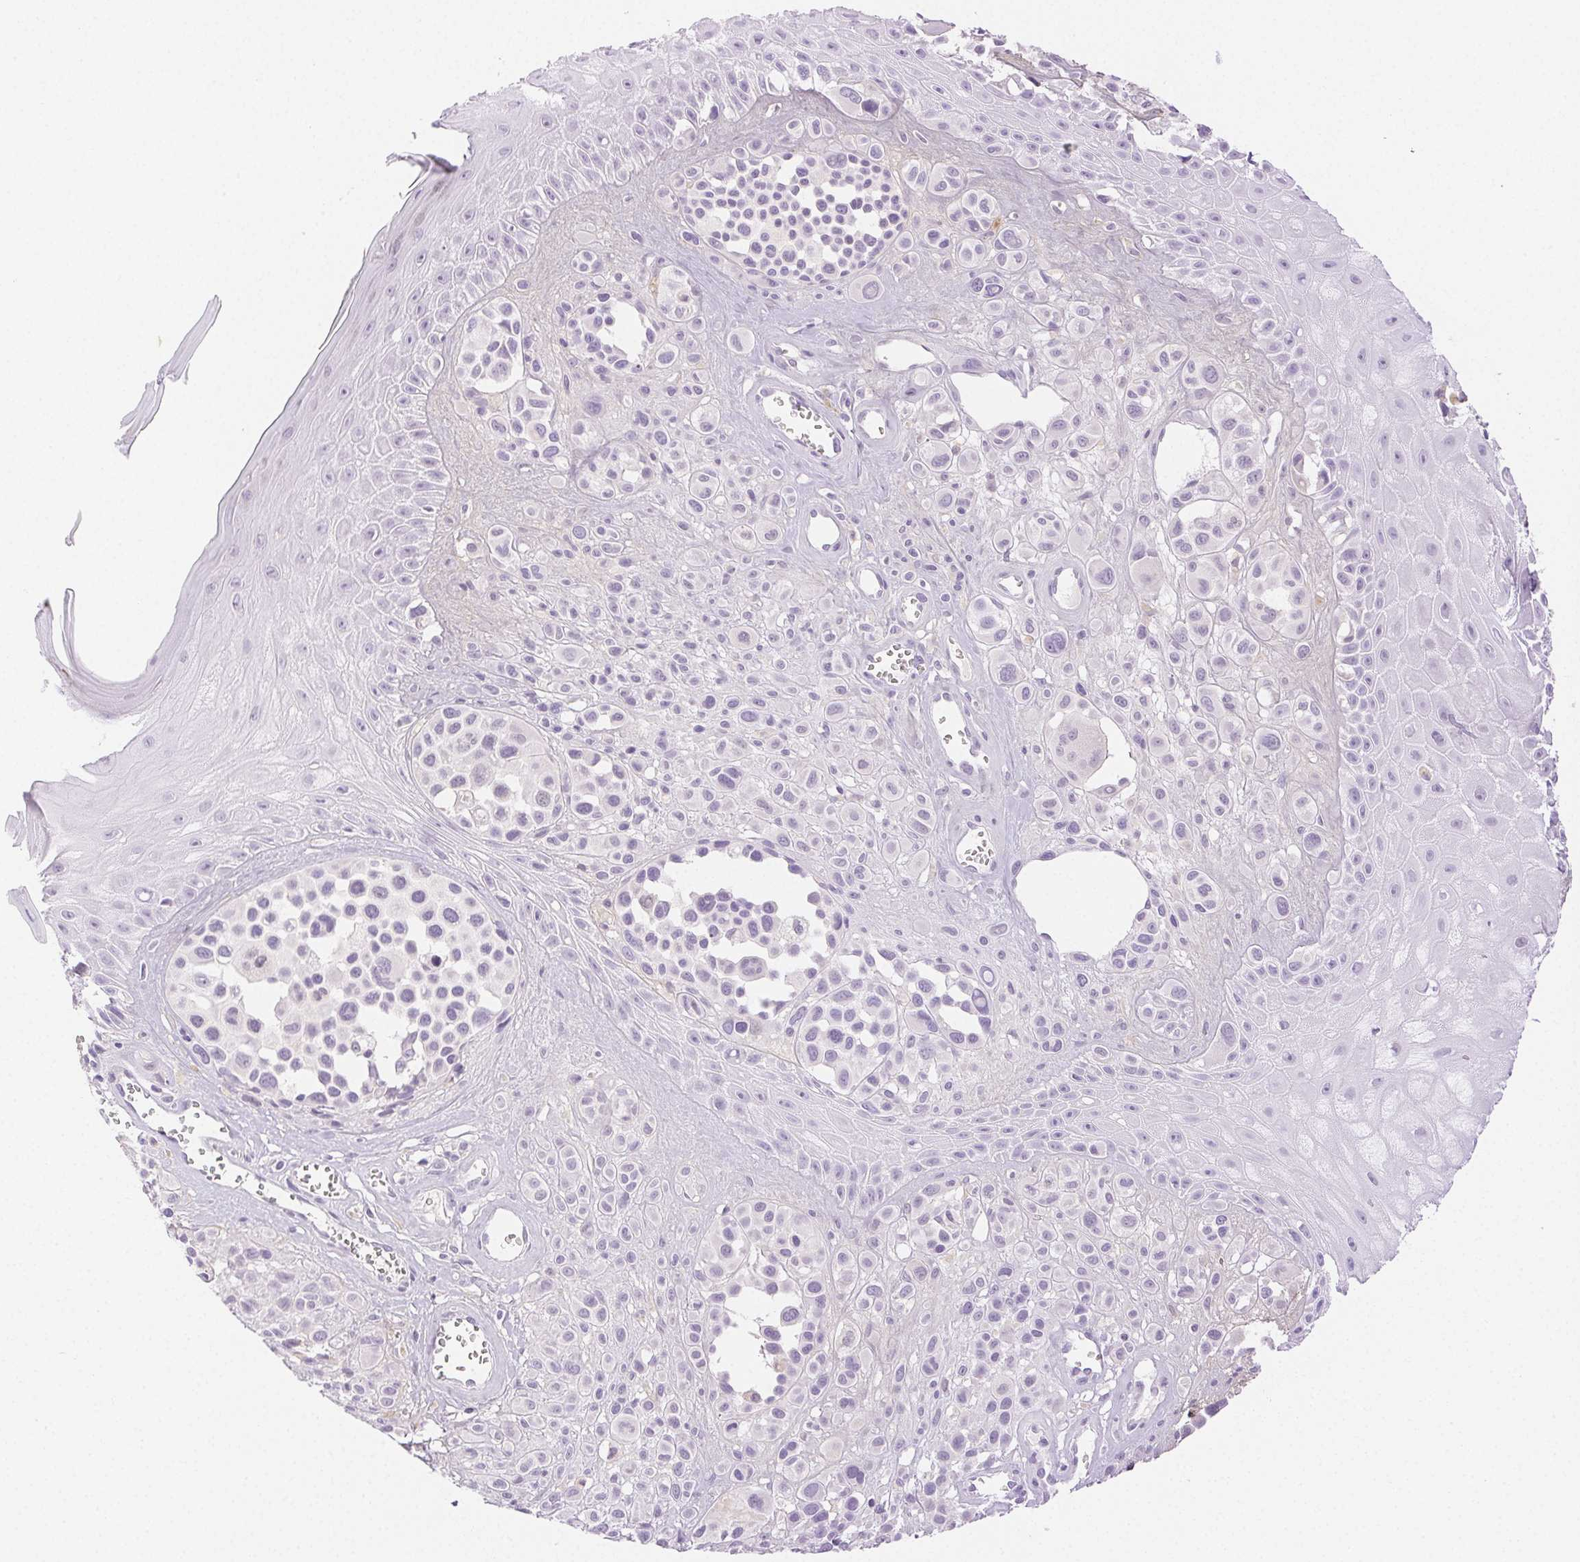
{"staining": {"intensity": "negative", "quantity": "none", "location": "none"}, "tissue": "melanoma", "cell_type": "Tumor cells", "image_type": "cancer", "snomed": [{"axis": "morphology", "description": "Malignant melanoma, NOS"}, {"axis": "topography", "description": "Skin"}], "caption": "Immunohistochemistry (IHC) of human malignant melanoma shows no expression in tumor cells.", "gene": "SPACA4", "patient": {"sex": "male", "age": 77}}